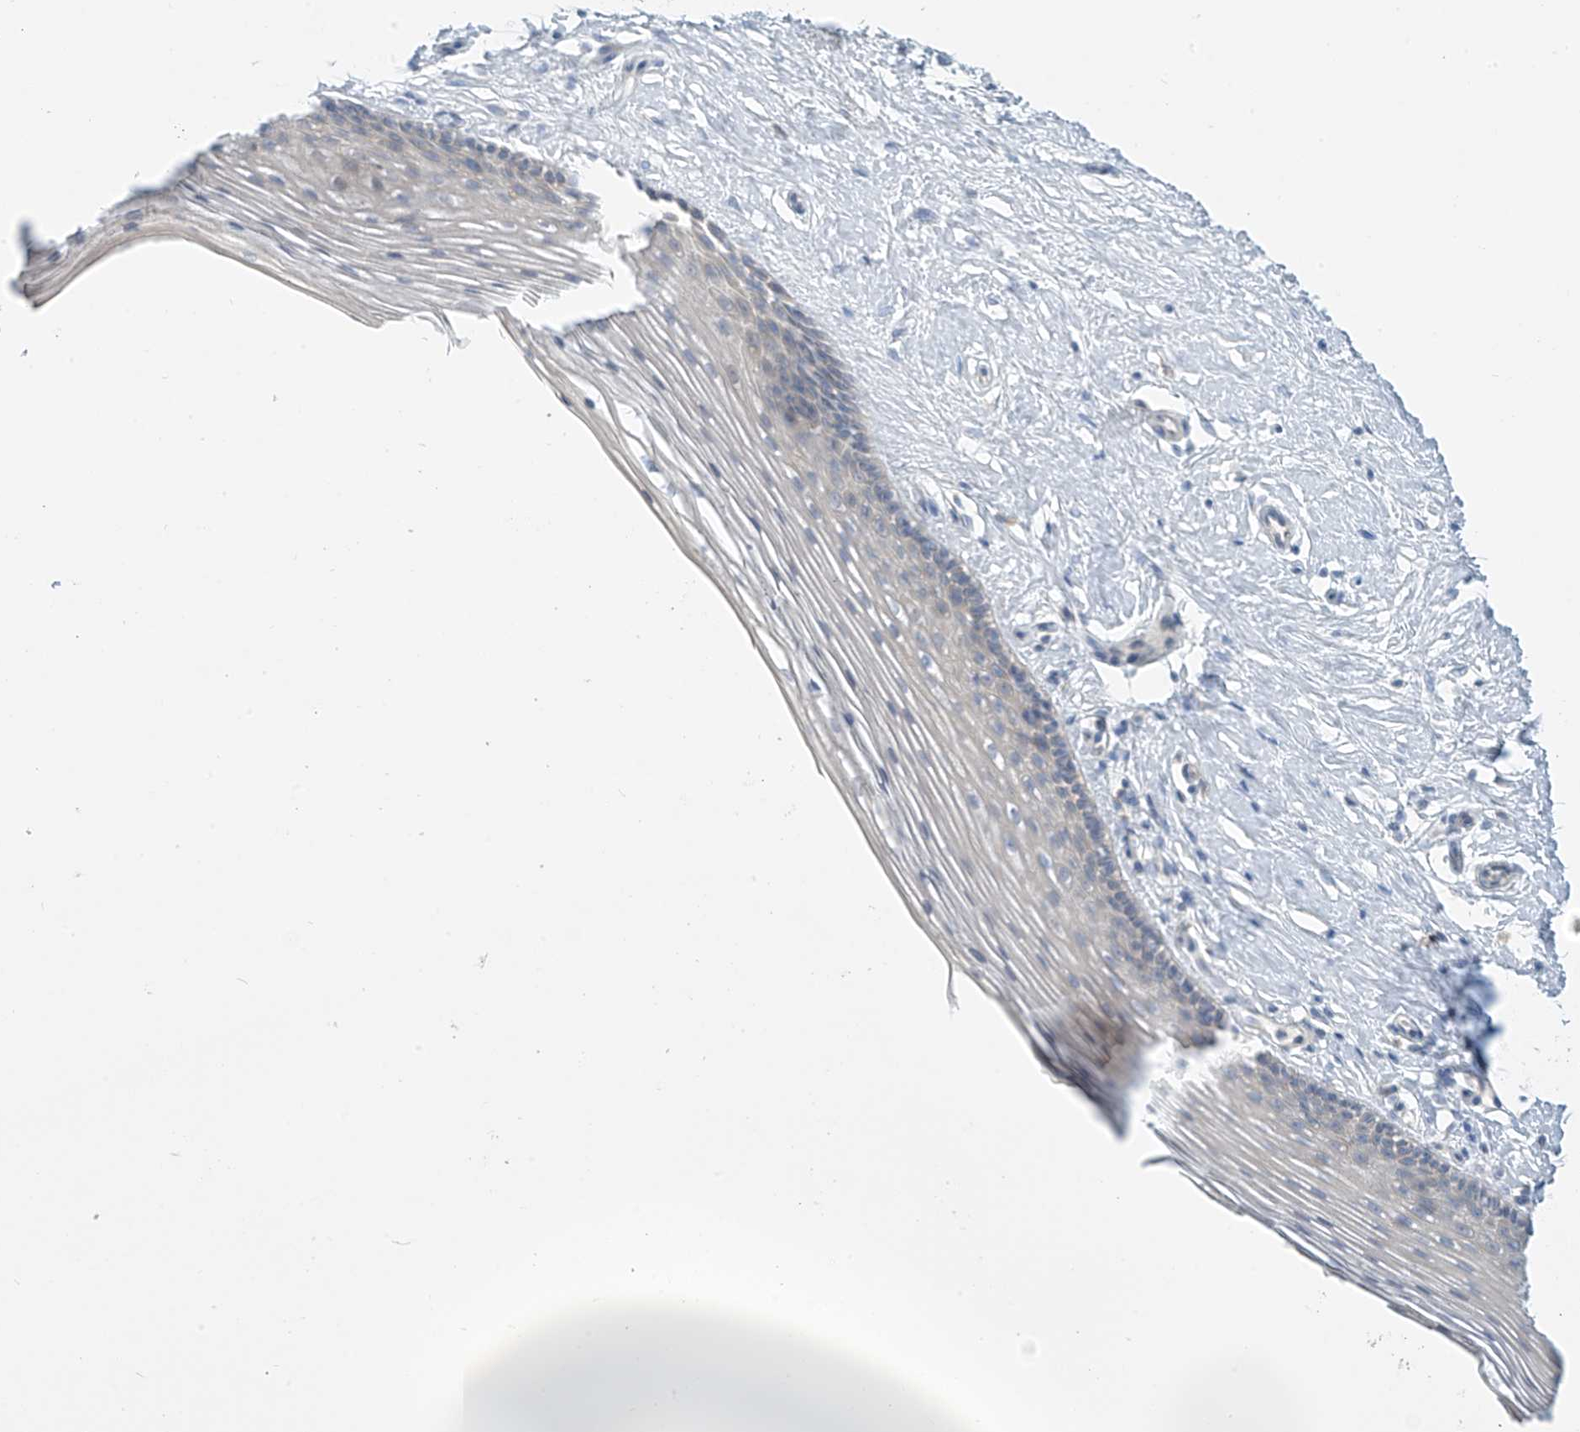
{"staining": {"intensity": "negative", "quantity": "none", "location": "none"}, "tissue": "vagina", "cell_type": "Squamous epithelial cells", "image_type": "normal", "snomed": [{"axis": "morphology", "description": "Normal tissue, NOS"}, {"axis": "topography", "description": "Vagina"}], "caption": "Immunohistochemistry (IHC) photomicrograph of benign vagina stained for a protein (brown), which demonstrates no staining in squamous epithelial cells. Brightfield microscopy of immunohistochemistry stained with DAB (brown) and hematoxylin (blue), captured at high magnification.", "gene": "SLC6A12", "patient": {"sex": "female", "age": 46}}